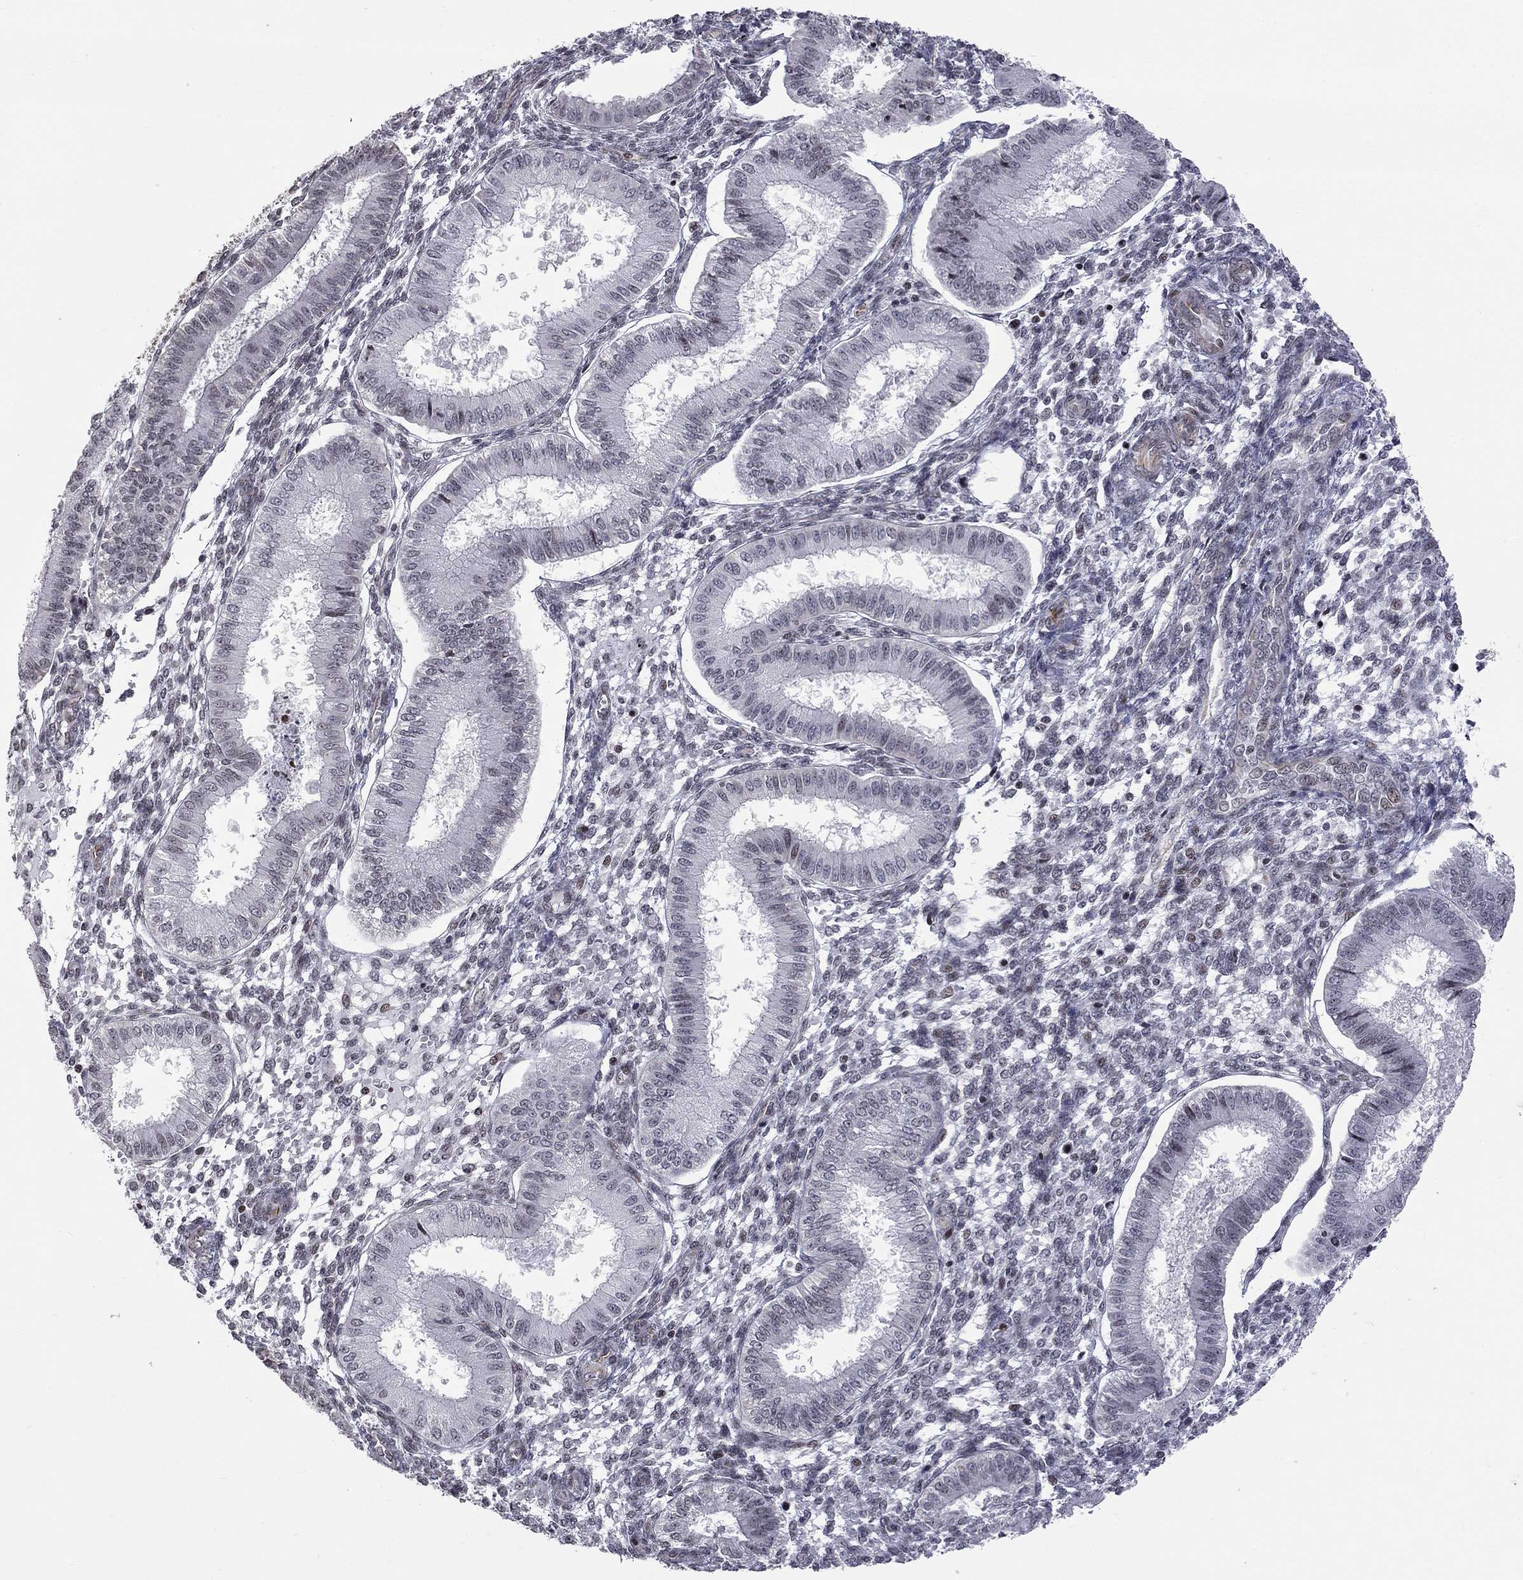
{"staining": {"intensity": "negative", "quantity": "none", "location": "none"}, "tissue": "endometrium", "cell_type": "Cells in endometrial stroma", "image_type": "normal", "snomed": [{"axis": "morphology", "description": "Normal tissue, NOS"}, {"axis": "topography", "description": "Endometrium"}], "caption": "Protein analysis of benign endometrium shows no significant positivity in cells in endometrial stroma. (DAB immunohistochemistry visualized using brightfield microscopy, high magnification).", "gene": "MTNR1B", "patient": {"sex": "female", "age": 43}}